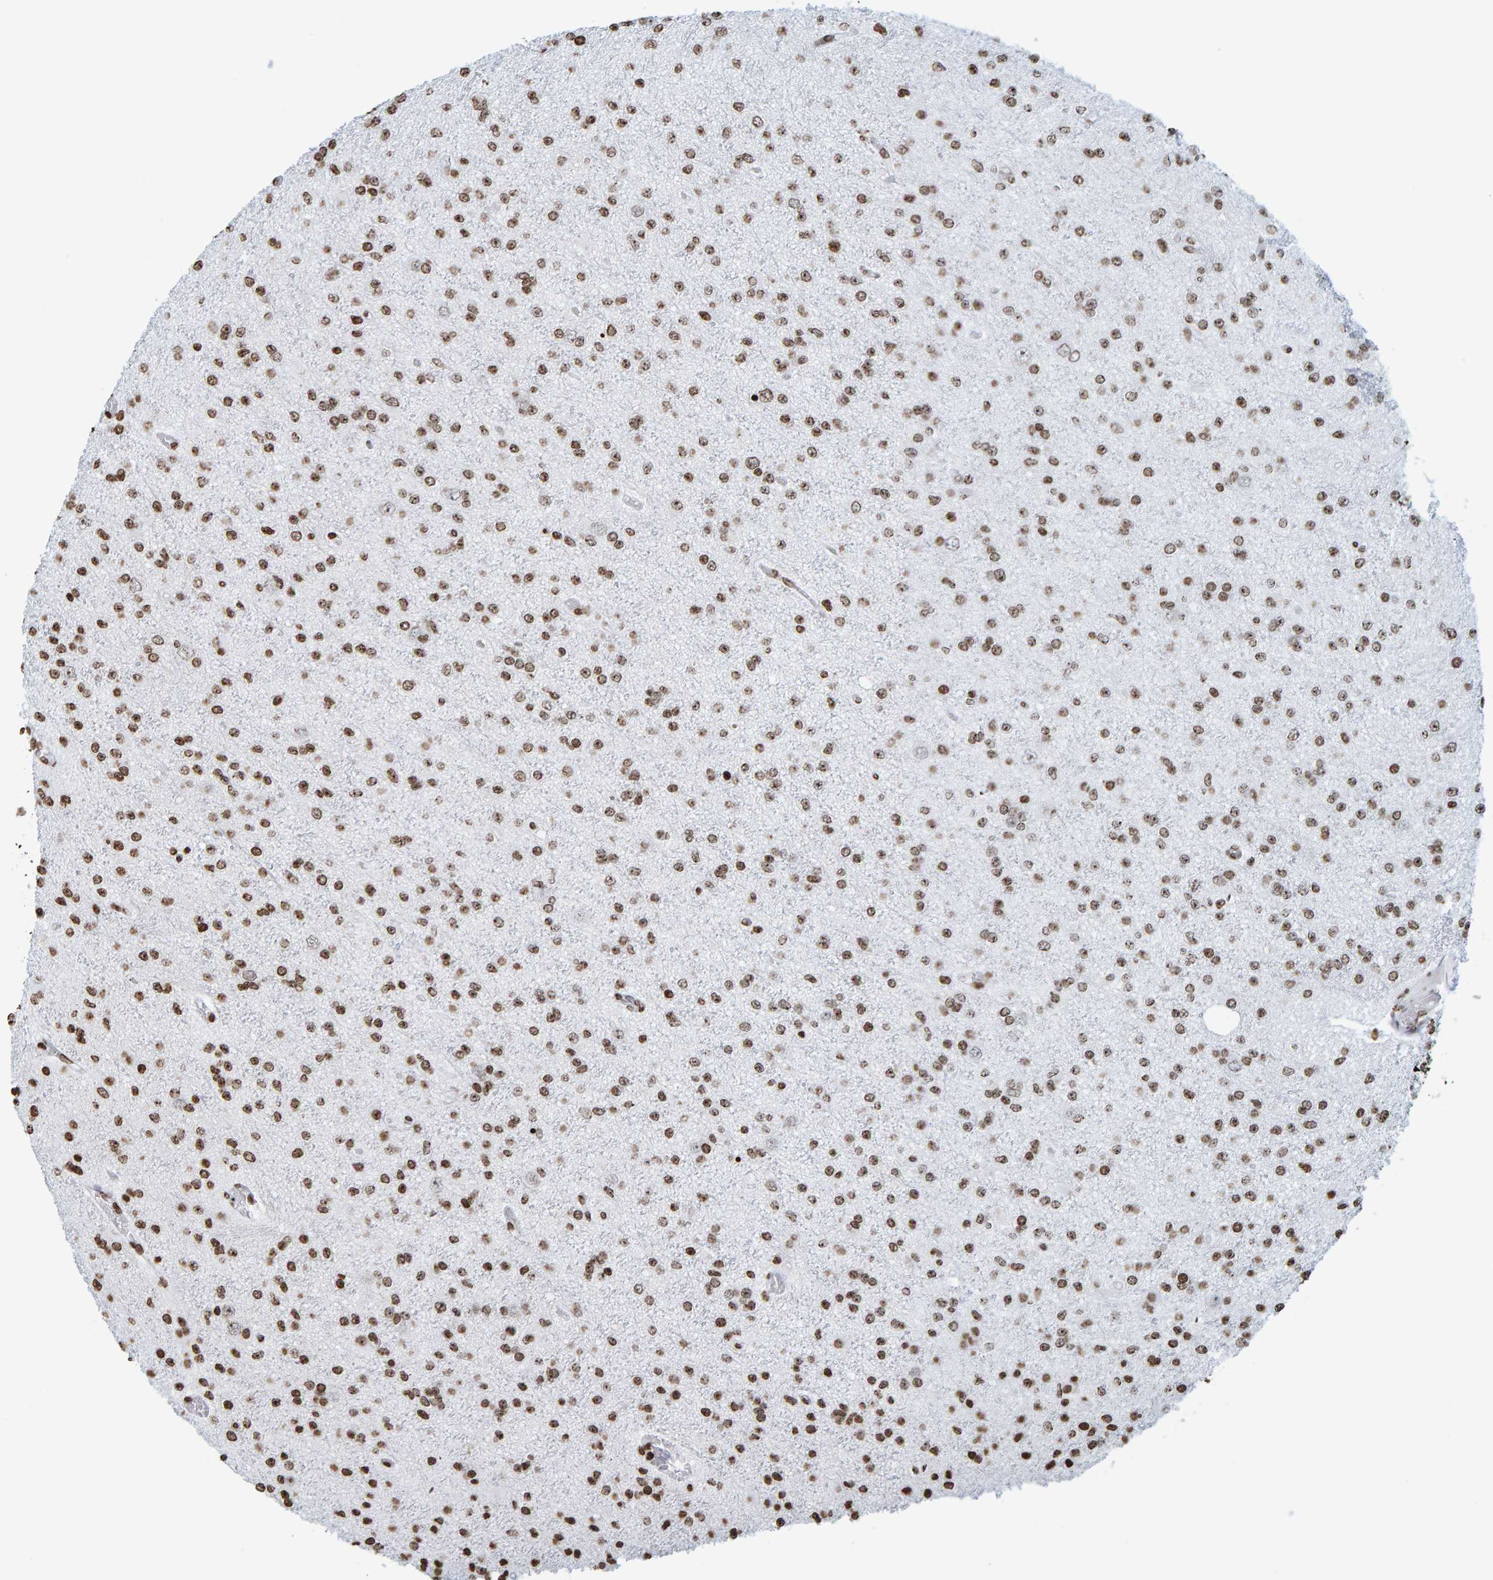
{"staining": {"intensity": "moderate", "quantity": ">75%", "location": "nuclear"}, "tissue": "glioma", "cell_type": "Tumor cells", "image_type": "cancer", "snomed": [{"axis": "morphology", "description": "Glioma, malignant, Low grade"}, {"axis": "topography", "description": "Brain"}], "caption": "Tumor cells reveal medium levels of moderate nuclear positivity in approximately >75% of cells in low-grade glioma (malignant).", "gene": "BRF2", "patient": {"sex": "female", "age": 22}}